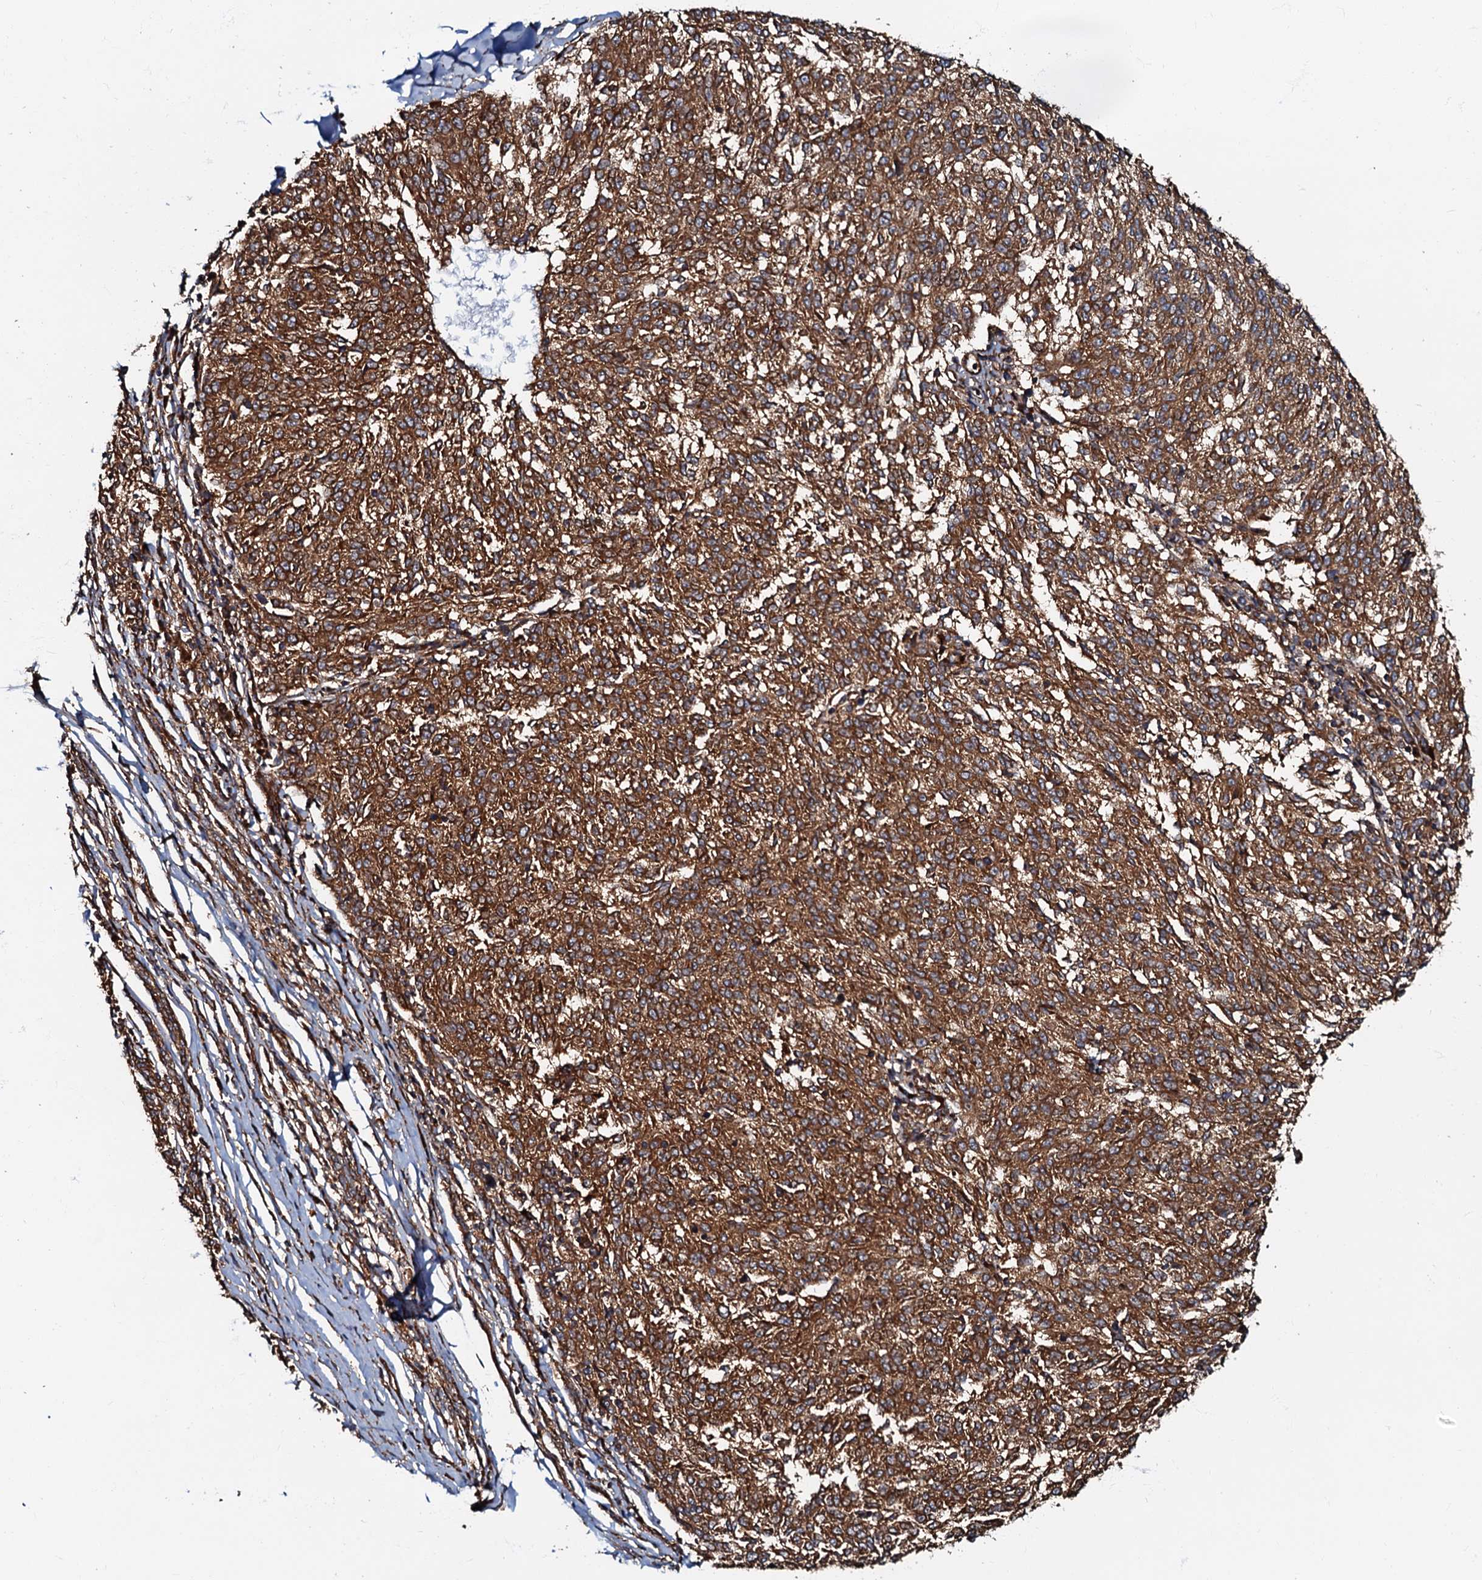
{"staining": {"intensity": "strong", "quantity": ">75%", "location": "cytoplasmic/membranous"}, "tissue": "melanoma", "cell_type": "Tumor cells", "image_type": "cancer", "snomed": [{"axis": "morphology", "description": "Malignant melanoma, NOS"}, {"axis": "topography", "description": "Skin"}], "caption": "The micrograph displays staining of malignant melanoma, revealing strong cytoplasmic/membranous protein positivity (brown color) within tumor cells.", "gene": "BLOC1S6", "patient": {"sex": "female", "age": 72}}